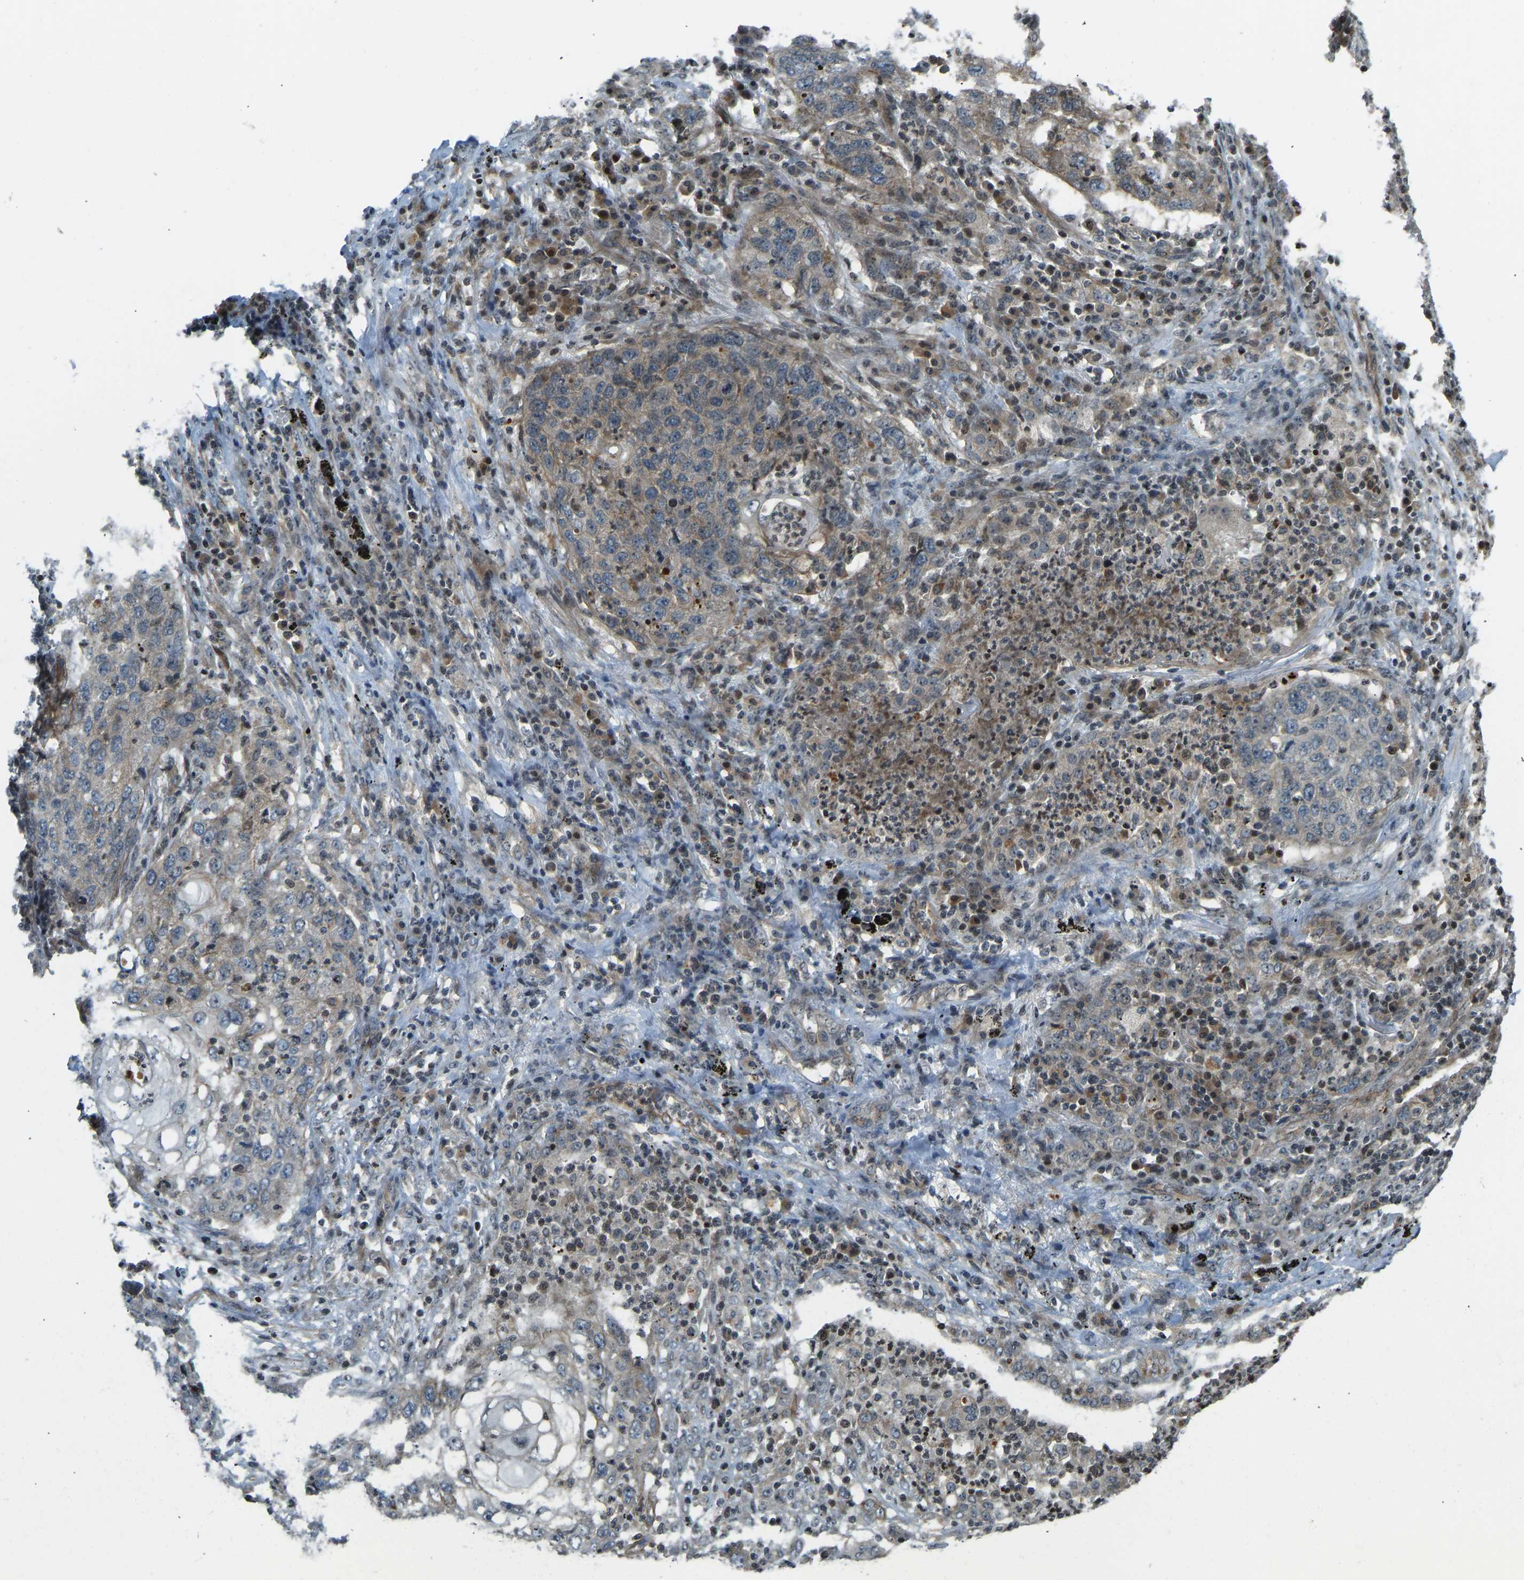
{"staining": {"intensity": "weak", "quantity": "25%-75%", "location": "cytoplasmic/membranous"}, "tissue": "lung cancer", "cell_type": "Tumor cells", "image_type": "cancer", "snomed": [{"axis": "morphology", "description": "Squamous cell carcinoma, NOS"}, {"axis": "topography", "description": "Lung"}], "caption": "Tumor cells display weak cytoplasmic/membranous staining in about 25%-75% of cells in lung cancer. Nuclei are stained in blue.", "gene": "SVOPL", "patient": {"sex": "female", "age": 63}}